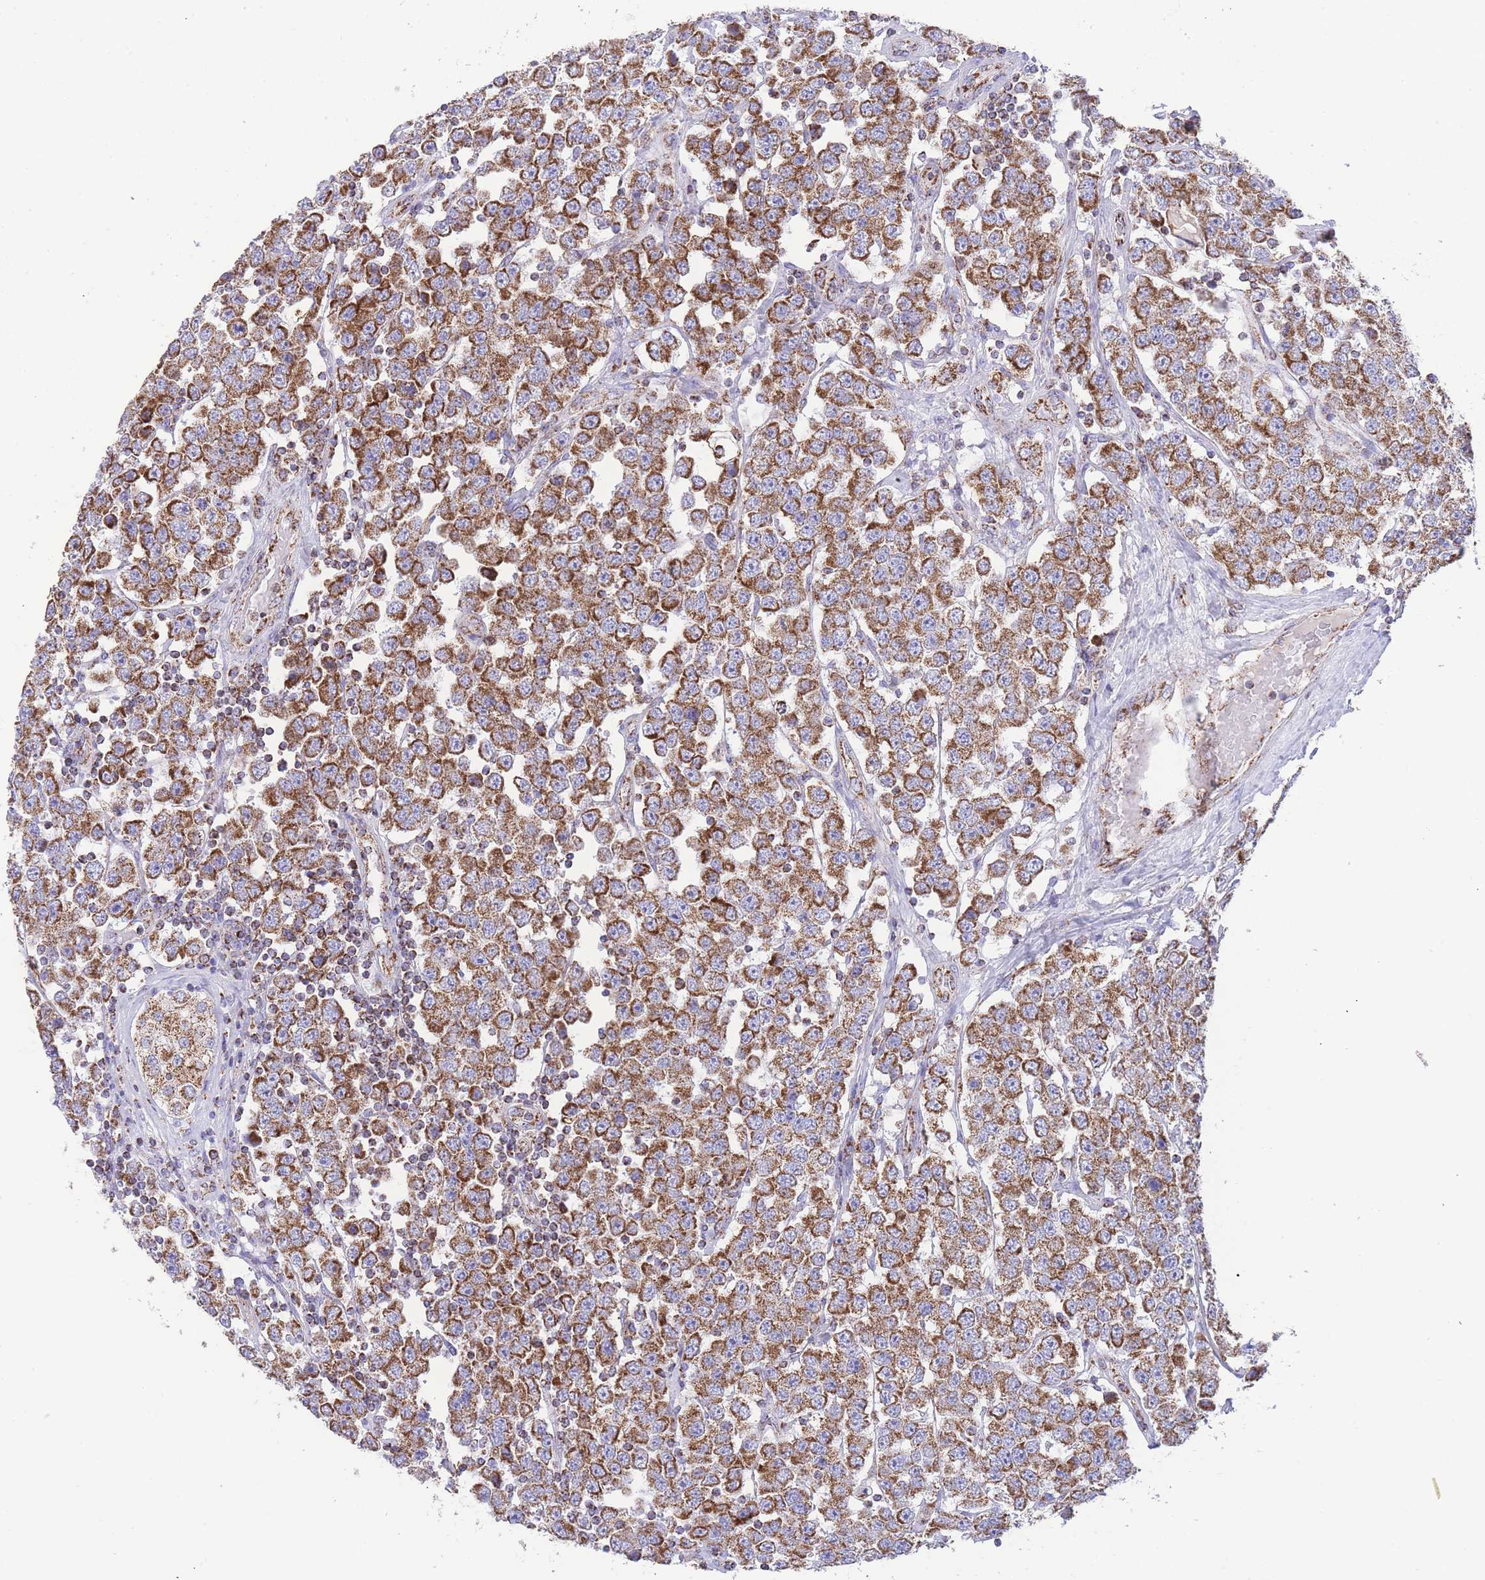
{"staining": {"intensity": "strong", "quantity": ">75%", "location": "cytoplasmic/membranous"}, "tissue": "testis cancer", "cell_type": "Tumor cells", "image_type": "cancer", "snomed": [{"axis": "morphology", "description": "Seminoma, NOS"}, {"axis": "topography", "description": "Testis"}], "caption": "An image of human seminoma (testis) stained for a protein shows strong cytoplasmic/membranous brown staining in tumor cells. (Brightfield microscopy of DAB IHC at high magnification).", "gene": "GSTM1", "patient": {"sex": "male", "age": 28}}